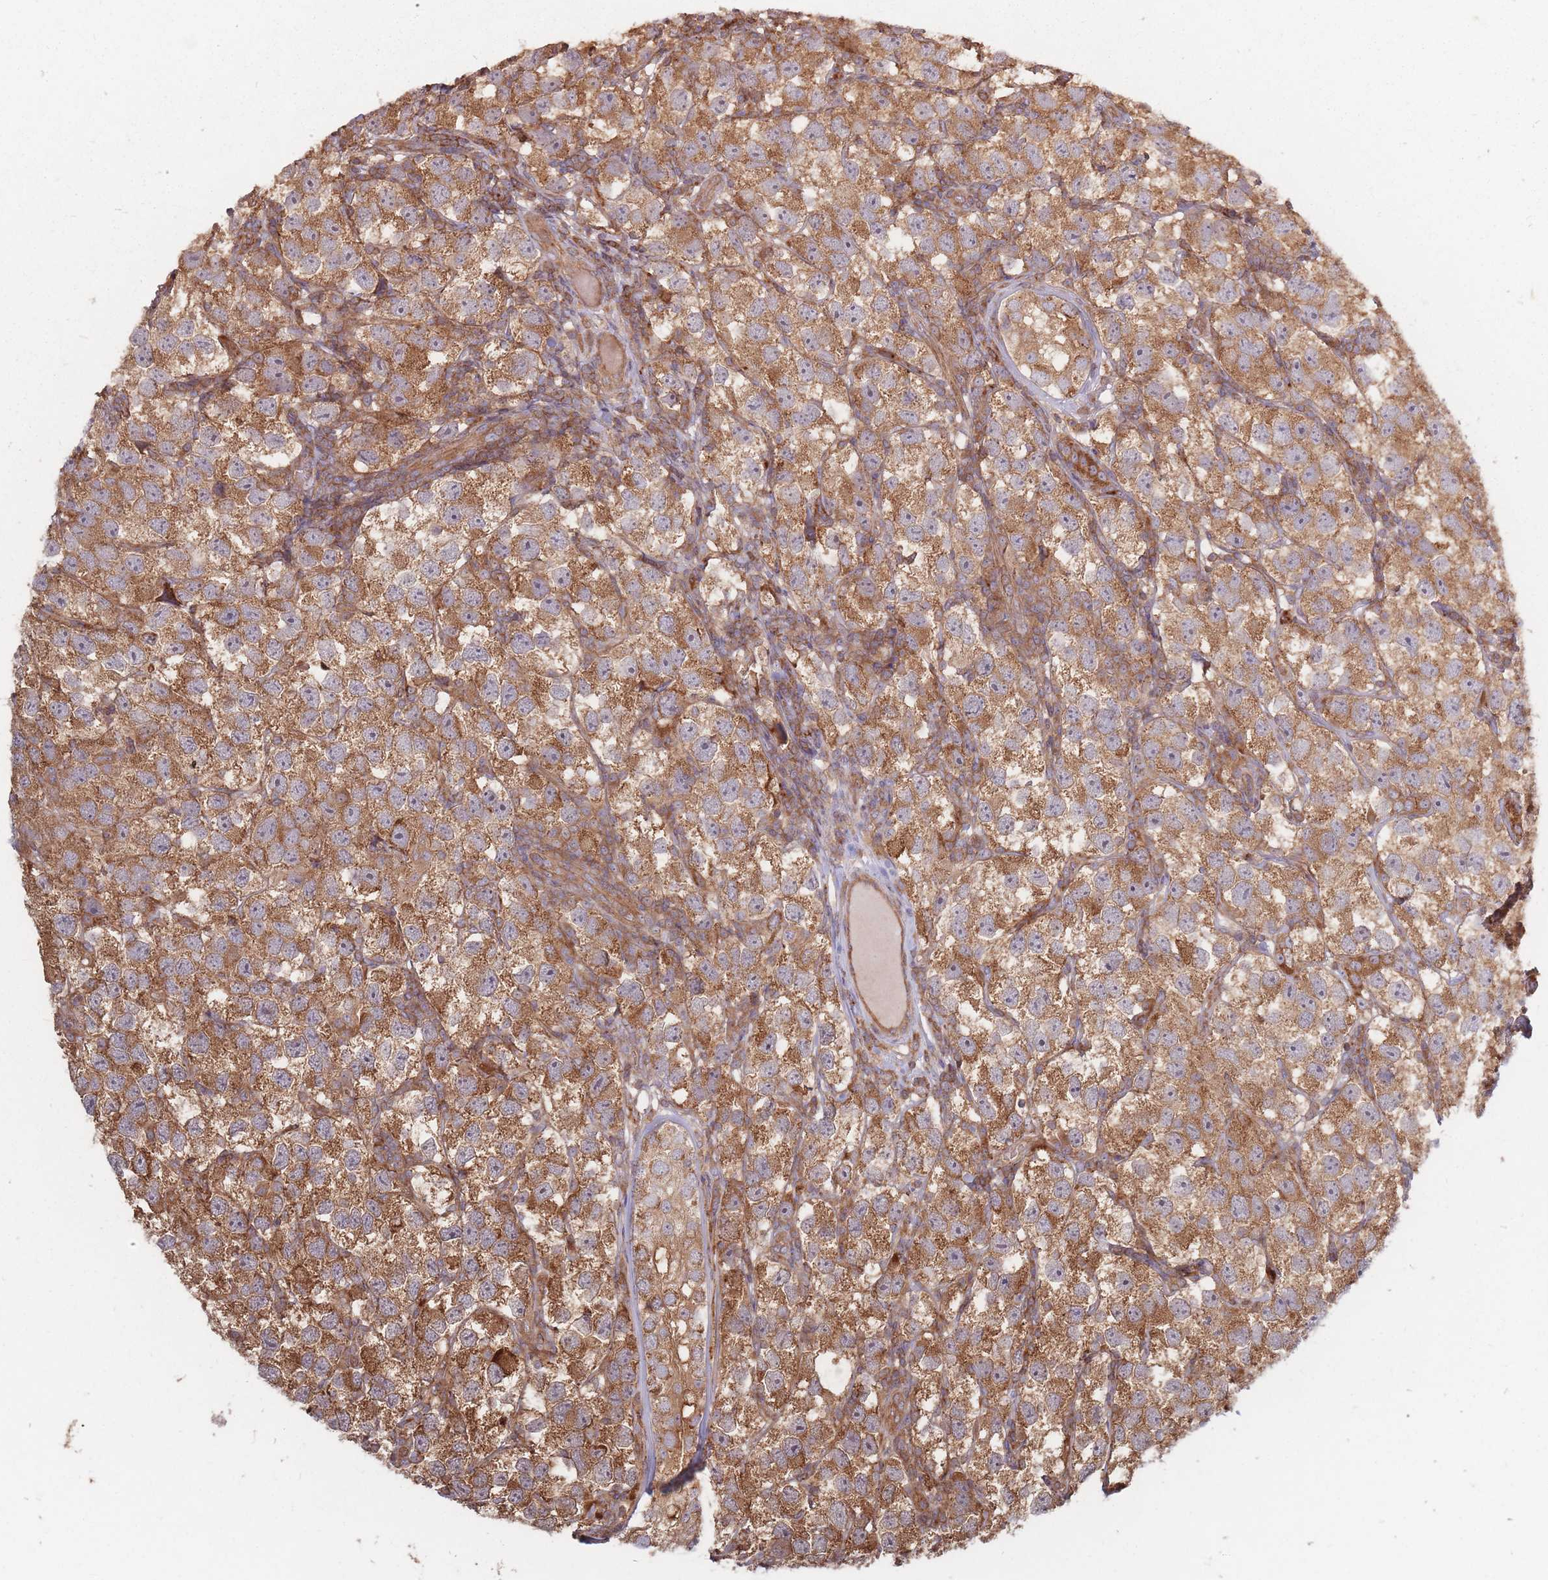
{"staining": {"intensity": "moderate", "quantity": ">75%", "location": "cytoplasmic/membranous"}, "tissue": "testis cancer", "cell_type": "Tumor cells", "image_type": "cancer", "snomed": [{"axis": "morphology", "description": "Seminoma, NOS"}, {"axis": "topography", "description": "Testis"}], "caption": "Human testis seminoma stained with a brown dye displays moderate cytoplasmic/membranous positive expression in approximately >75% of tumor cells.", "gene": "RASSF2", "patient": {"sex": "male", "age": 26}}